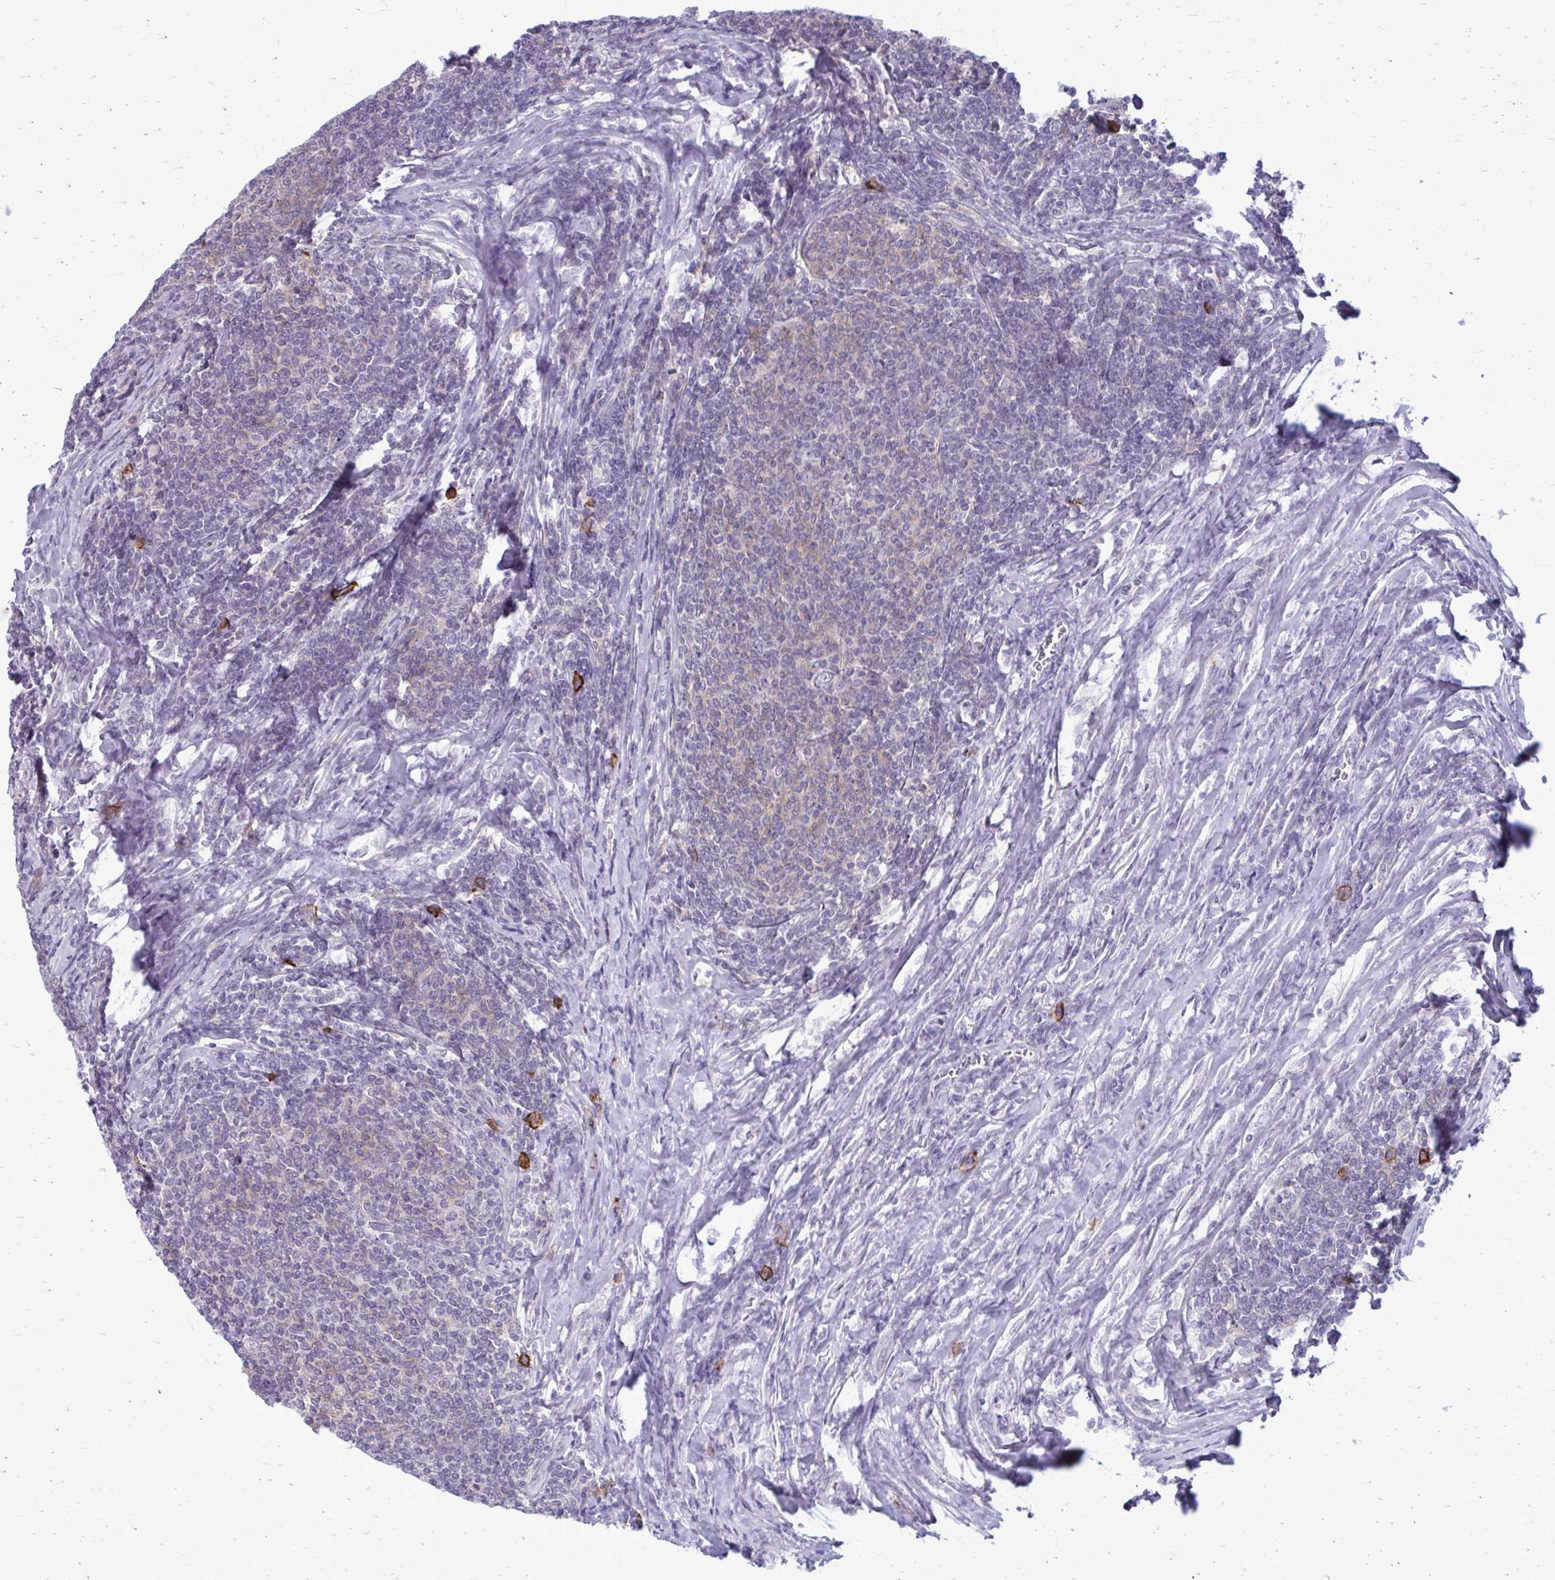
{"staining": {"intensity": "negative", "quantity": "none", "location": "none"}, "tissue": "lymphoma", "cell_type": "Tumor cells", "image_type": "cancer", "snomed": [{"axis": "morphology", "description": "Malignant lymphoma, non-Hodgkin's type, Low grade"}, {"axis": "topography", "description": "Lymph node"}], "caption": "DAB (3,3'-diaminobenzidine) immunohistochemical staining of human low-grade malignant lymphoma, non-Hodgkin's type demonstrates no significant positivity in tumor cells. Nuclei are stained in blue.", "gene": "CD38", "patient": {"sex": "male", "age": 52}}